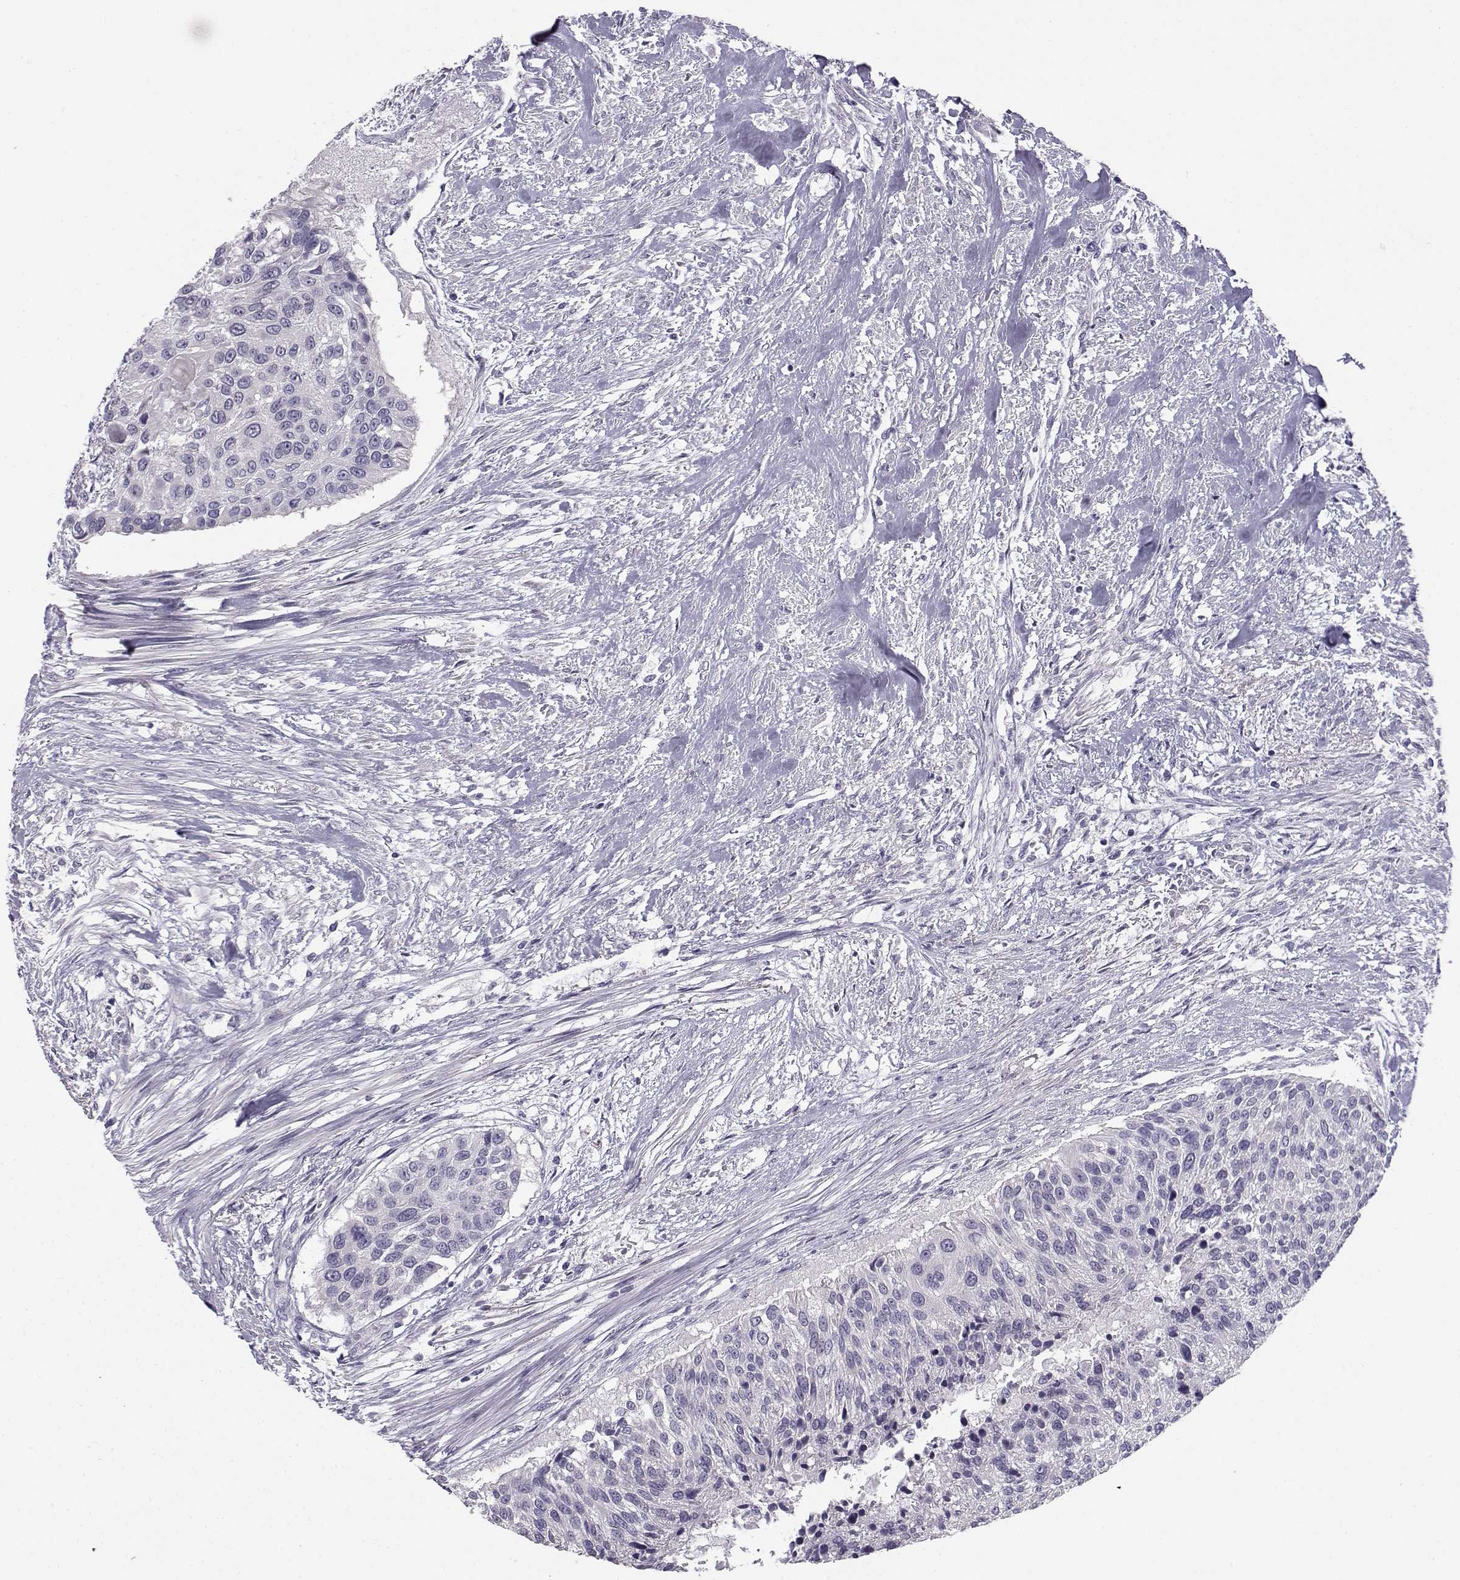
{"staining": {"intensity": "negative", "quantity": "none", "location": "none"}, "tissue": "urothelial cancer", "cell_type": "Tumor cells", "image_type": "cancer", "snomed": [{"axis": "morphology", "description": "Urothelial carcinoma, NOS"}, {"axis": "topography", "description": "Urinary bladder"}], "caption": "A photomicrograph of transitional cell carcinoma stained for a protein reveals no brown staining in tumor cells.", "gene": "KCNMB4", "patient": {"sex": "male", "age": 55}}